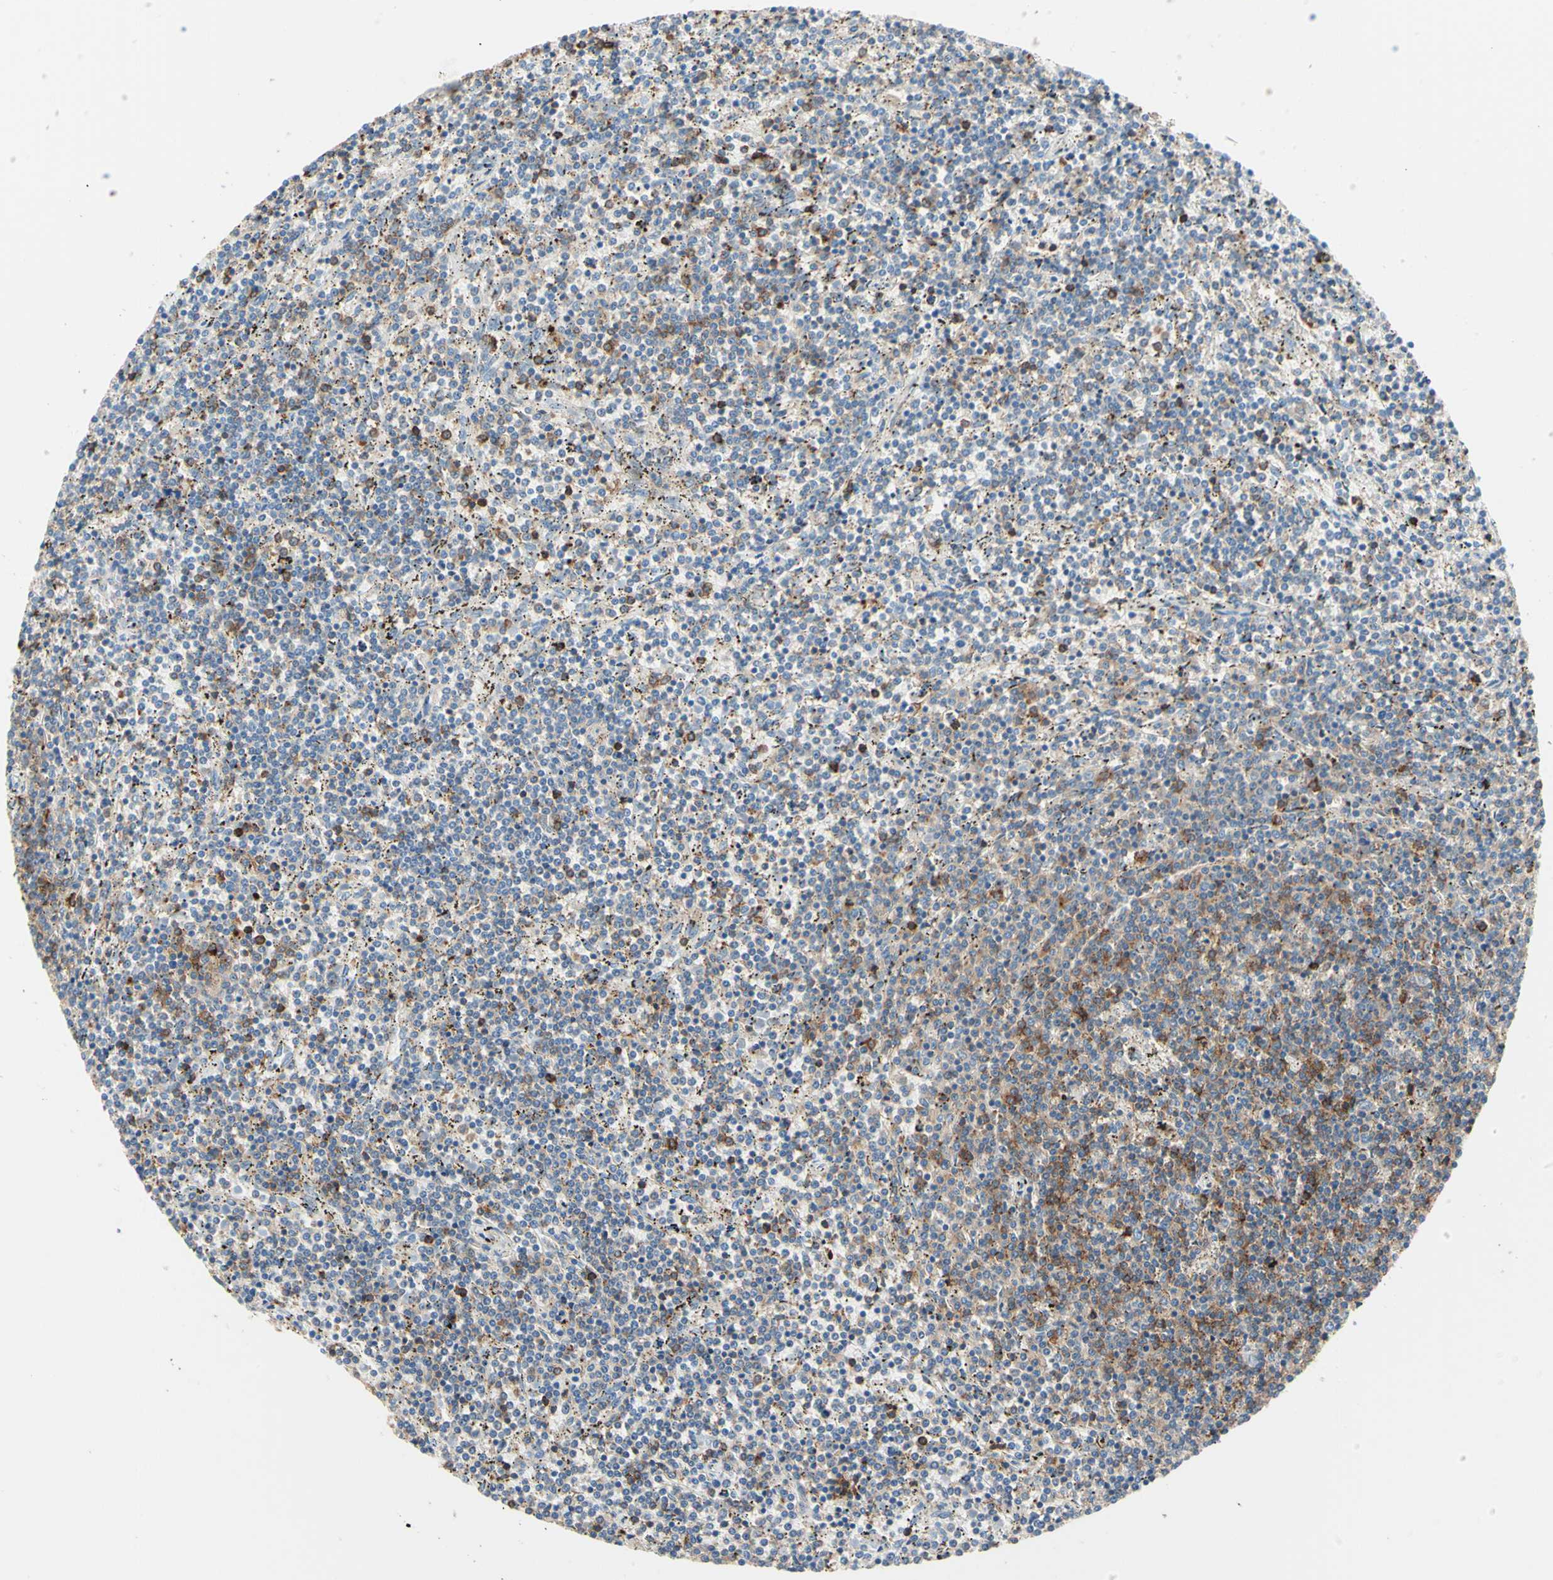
{"staining": {"intensity": "weak", "quantity": ">75%", "location": "cytoplasmic/membranous"}, "tissue": "lymphoma", "cell_type": "Tumor cells", "image_type": "cancer", "snomed": [{"axis": "morphology", "description": "Malignant lymphoma, non-Hodgkin's type, Low grade"}, {"axis": "topography", "description": "Spleen"}], "caption": "This is an image of IHC staining of lymphoma, which shows weak staining in the cytoplasmic/membranous of tumor cells.", "gene": "SEMA4C", "patient": {"sex": "female", "age": 50}}